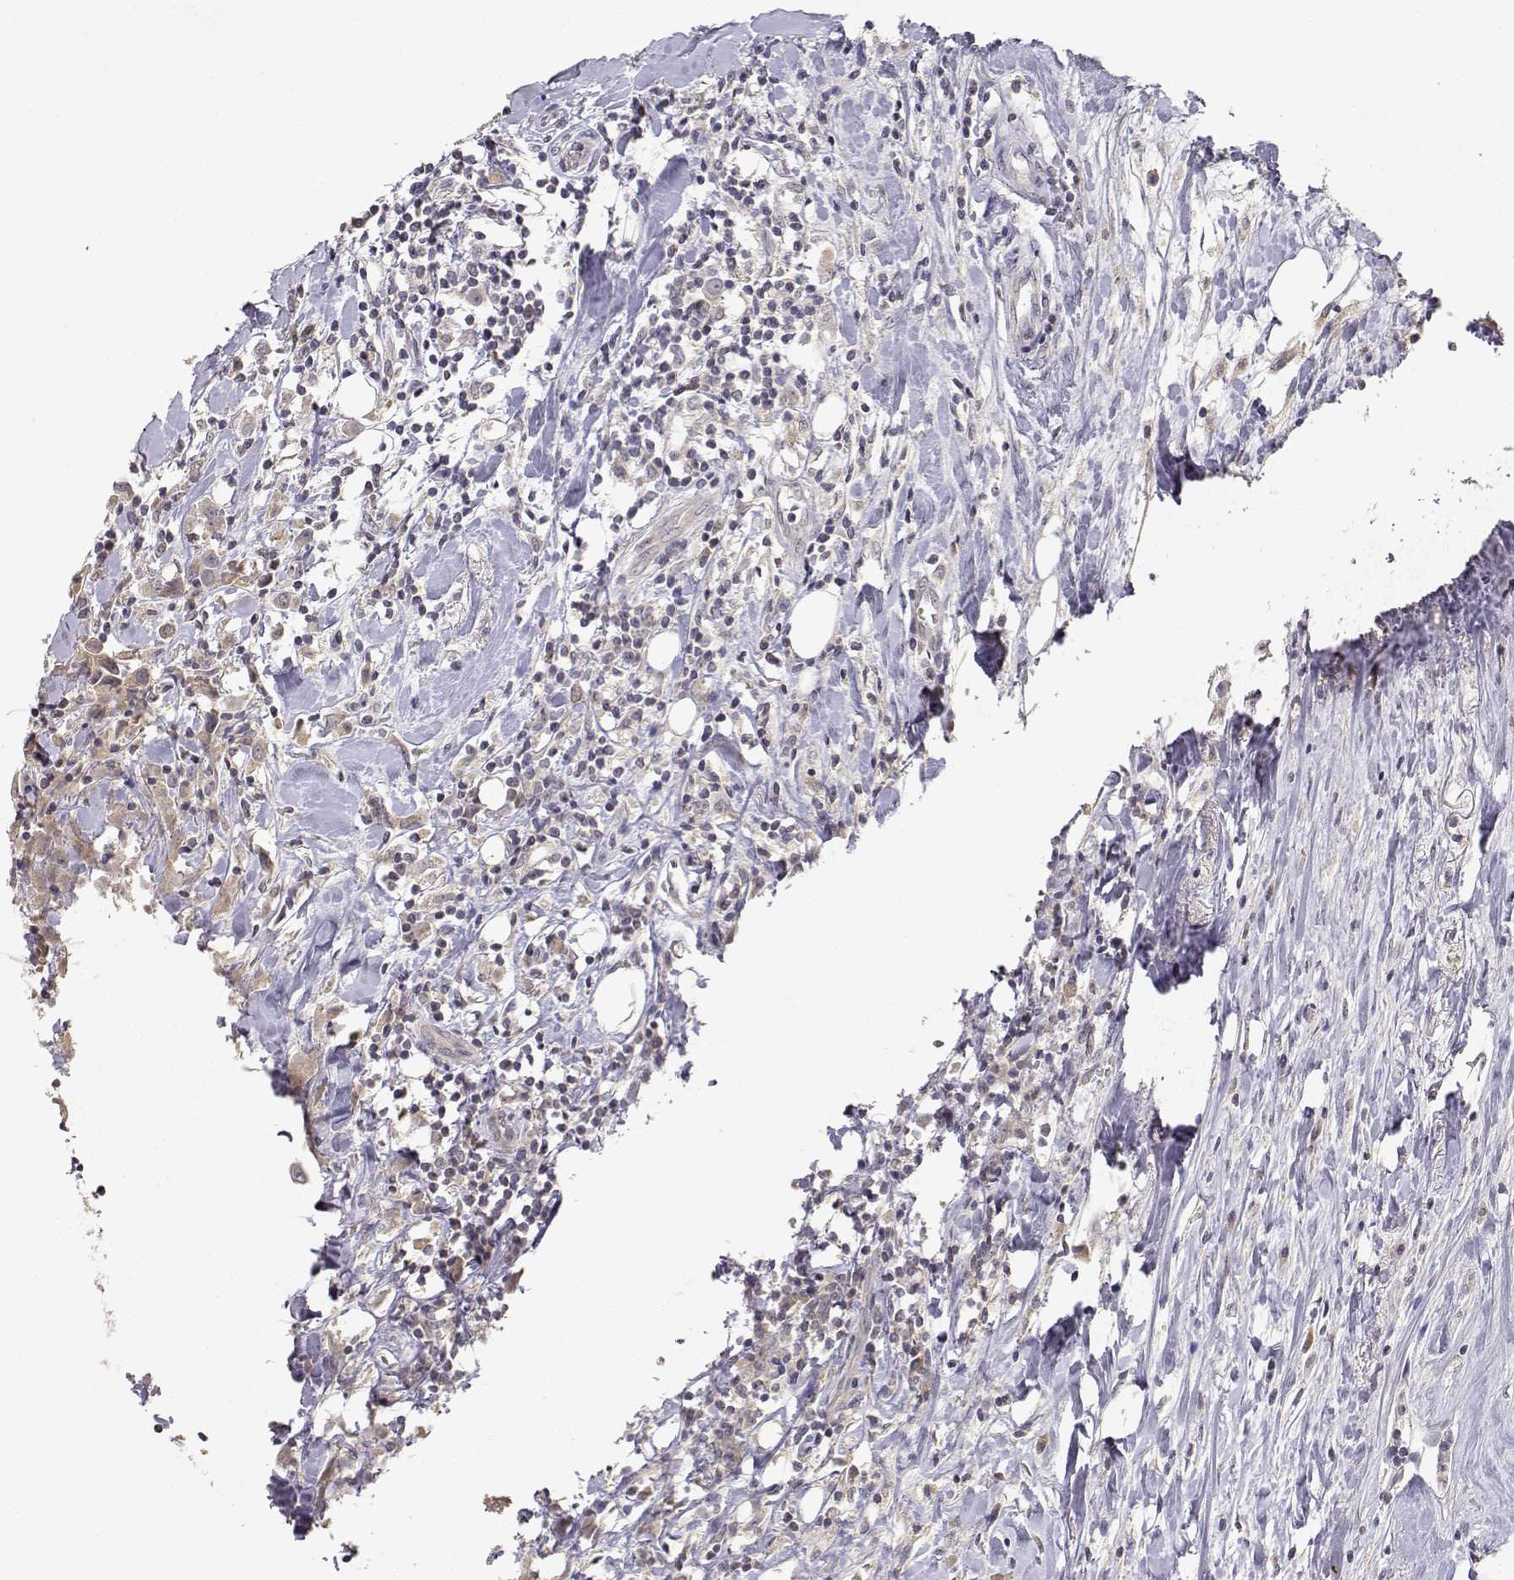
{"staining": {"intensity": "weak", "quantity": ">75%", "location": "cytoplasmic/membranous"}, "tissue": "breast cancer", "cell_type": "Tumor cells", "image_type": "cancer", "snomed": [{"axis": "morphology", "description": "Duct carcinoma"}, {"axis": "topography", "description": "Breast"}], "caption": "Weak cytoplasmic/membranous staining is present in approximately >75% of tumor cells in infiltrating ductal carcinoma (breast).", "gene": "RAD51", "patient": {"sex": "female", "age": 61}}